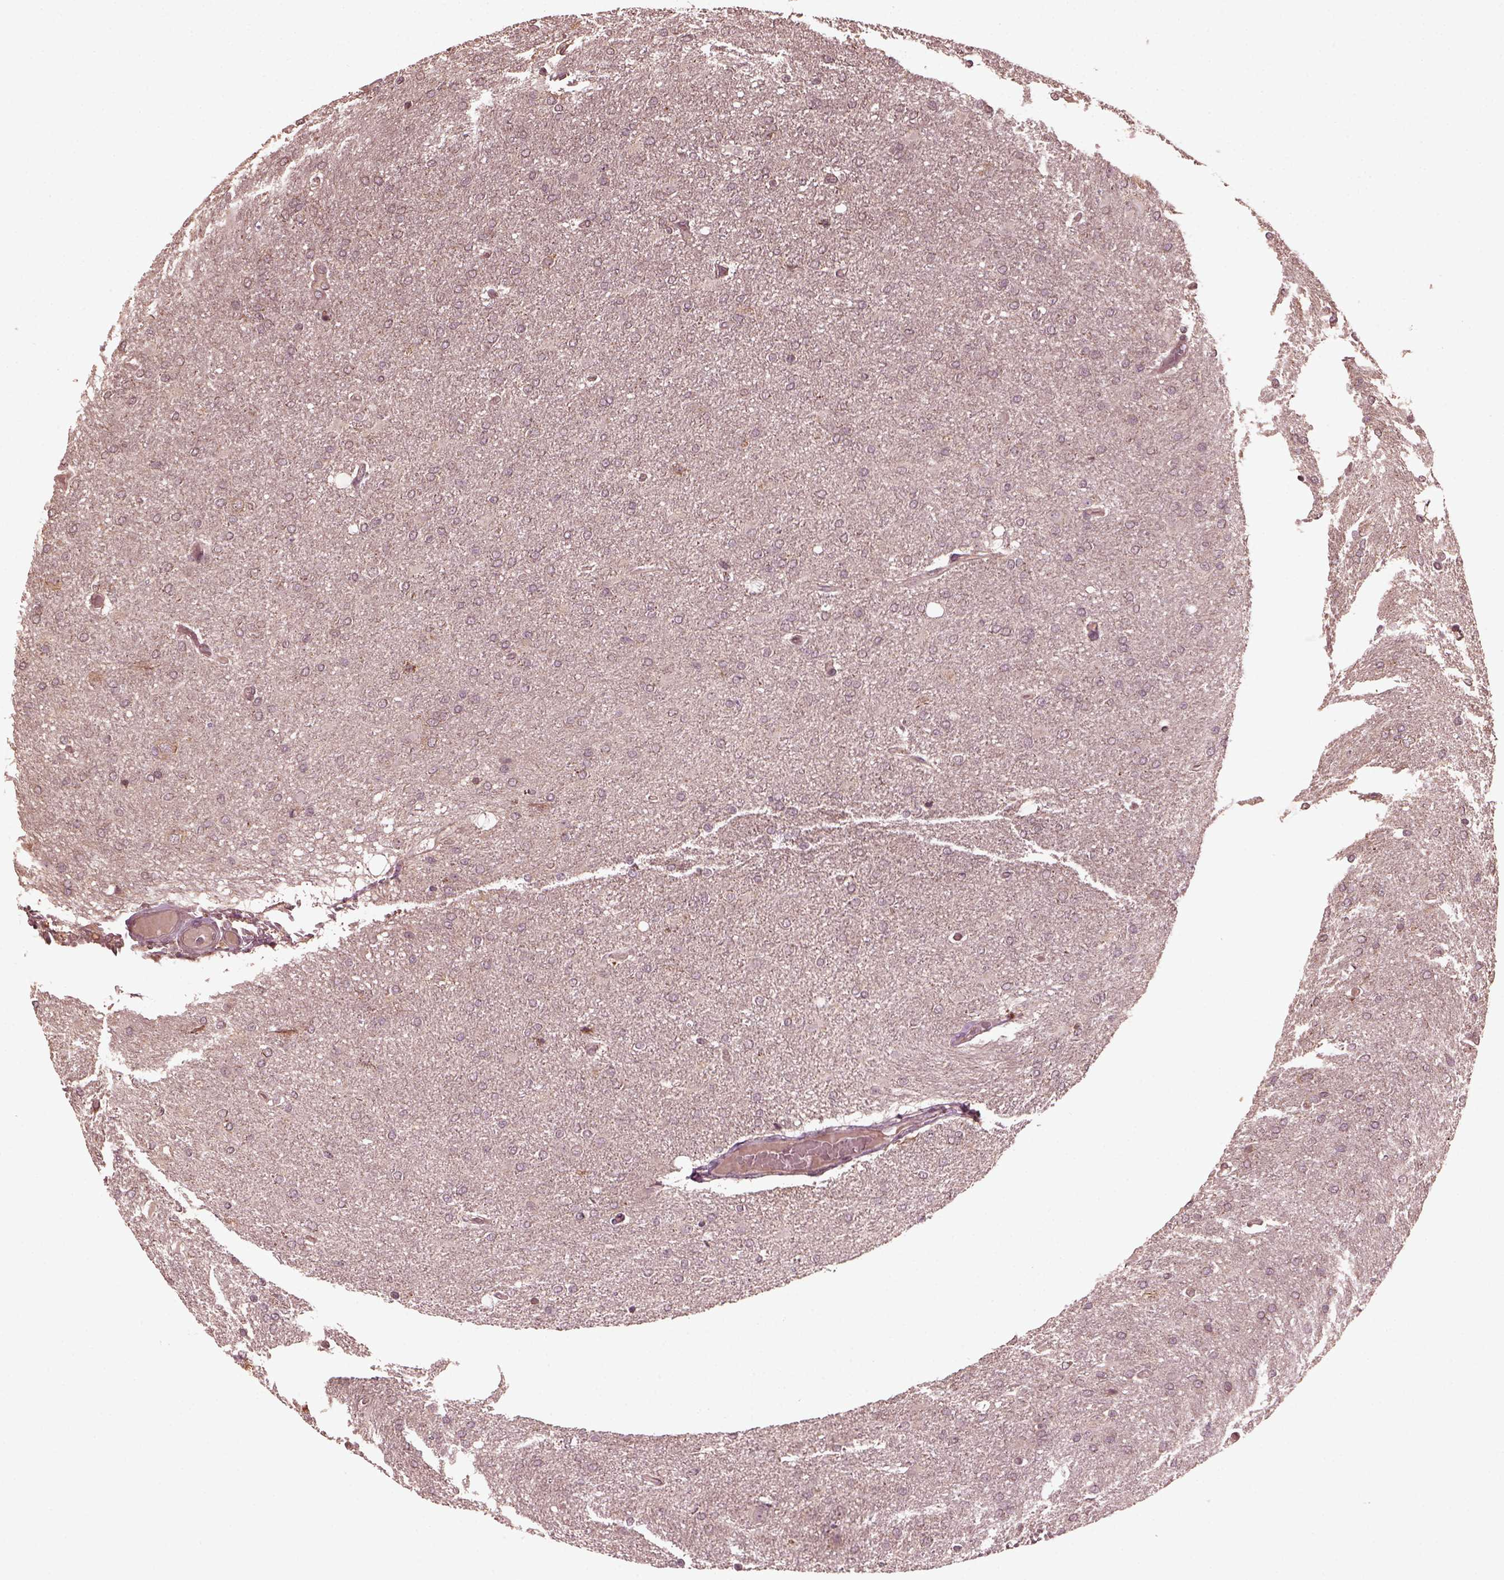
{"staining": {"intensity": "negative", "quantity": "none", "location": "none"}, "tissue": "glioma", "cell_type": "Tumor cells", "image_type": "cancer", "snomed": [{"axis": "morphology", "description": "Glioma, malignant, High grade"}, {"axis": "topography", "description": "Cerebral cortex"}], "caption": "Histopathology image shows no protein staining in tumor cells of malignant glioma (high-grade) tissue.", "gene": "ZNF292", "patient": {"sex": "male", "age": 70}}